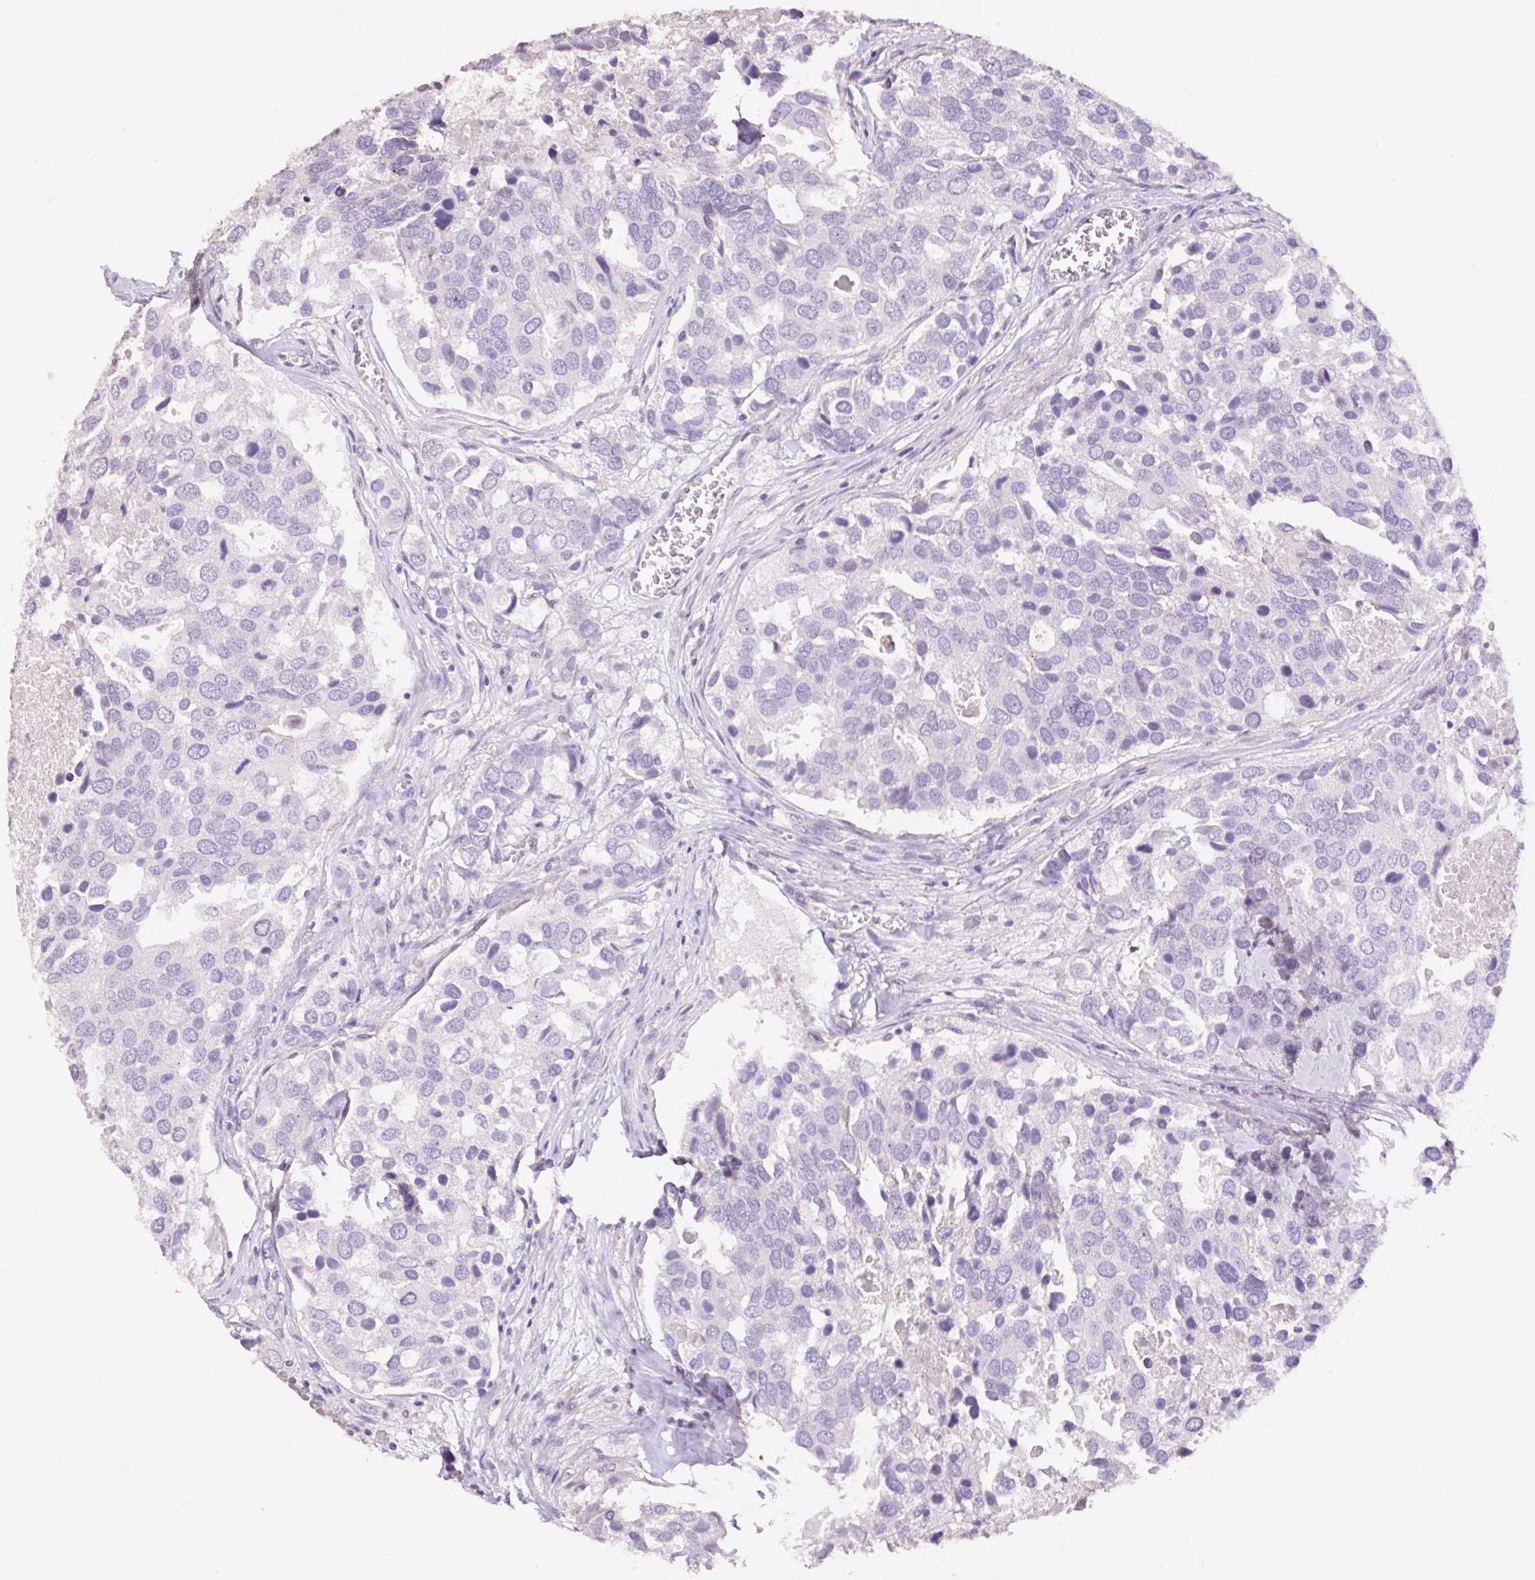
{"staining": {"intensity": "negative", "quantity": "none", "location": "none"}, "tissue": "breast cancer", "cell_type": "Tumor cells", "image_type": "cancer", "snomed": [{"axis": "morphology", "description": "Duct carcinoma"}, {"axis": "topography", "description": "Breast"}], "caption": "Tumor cells are negative for brown protein staining in invasive ductal carcinoma (breast).", "gene": "HCRTR2", "patient": {"sex": "female", "age": 83}}